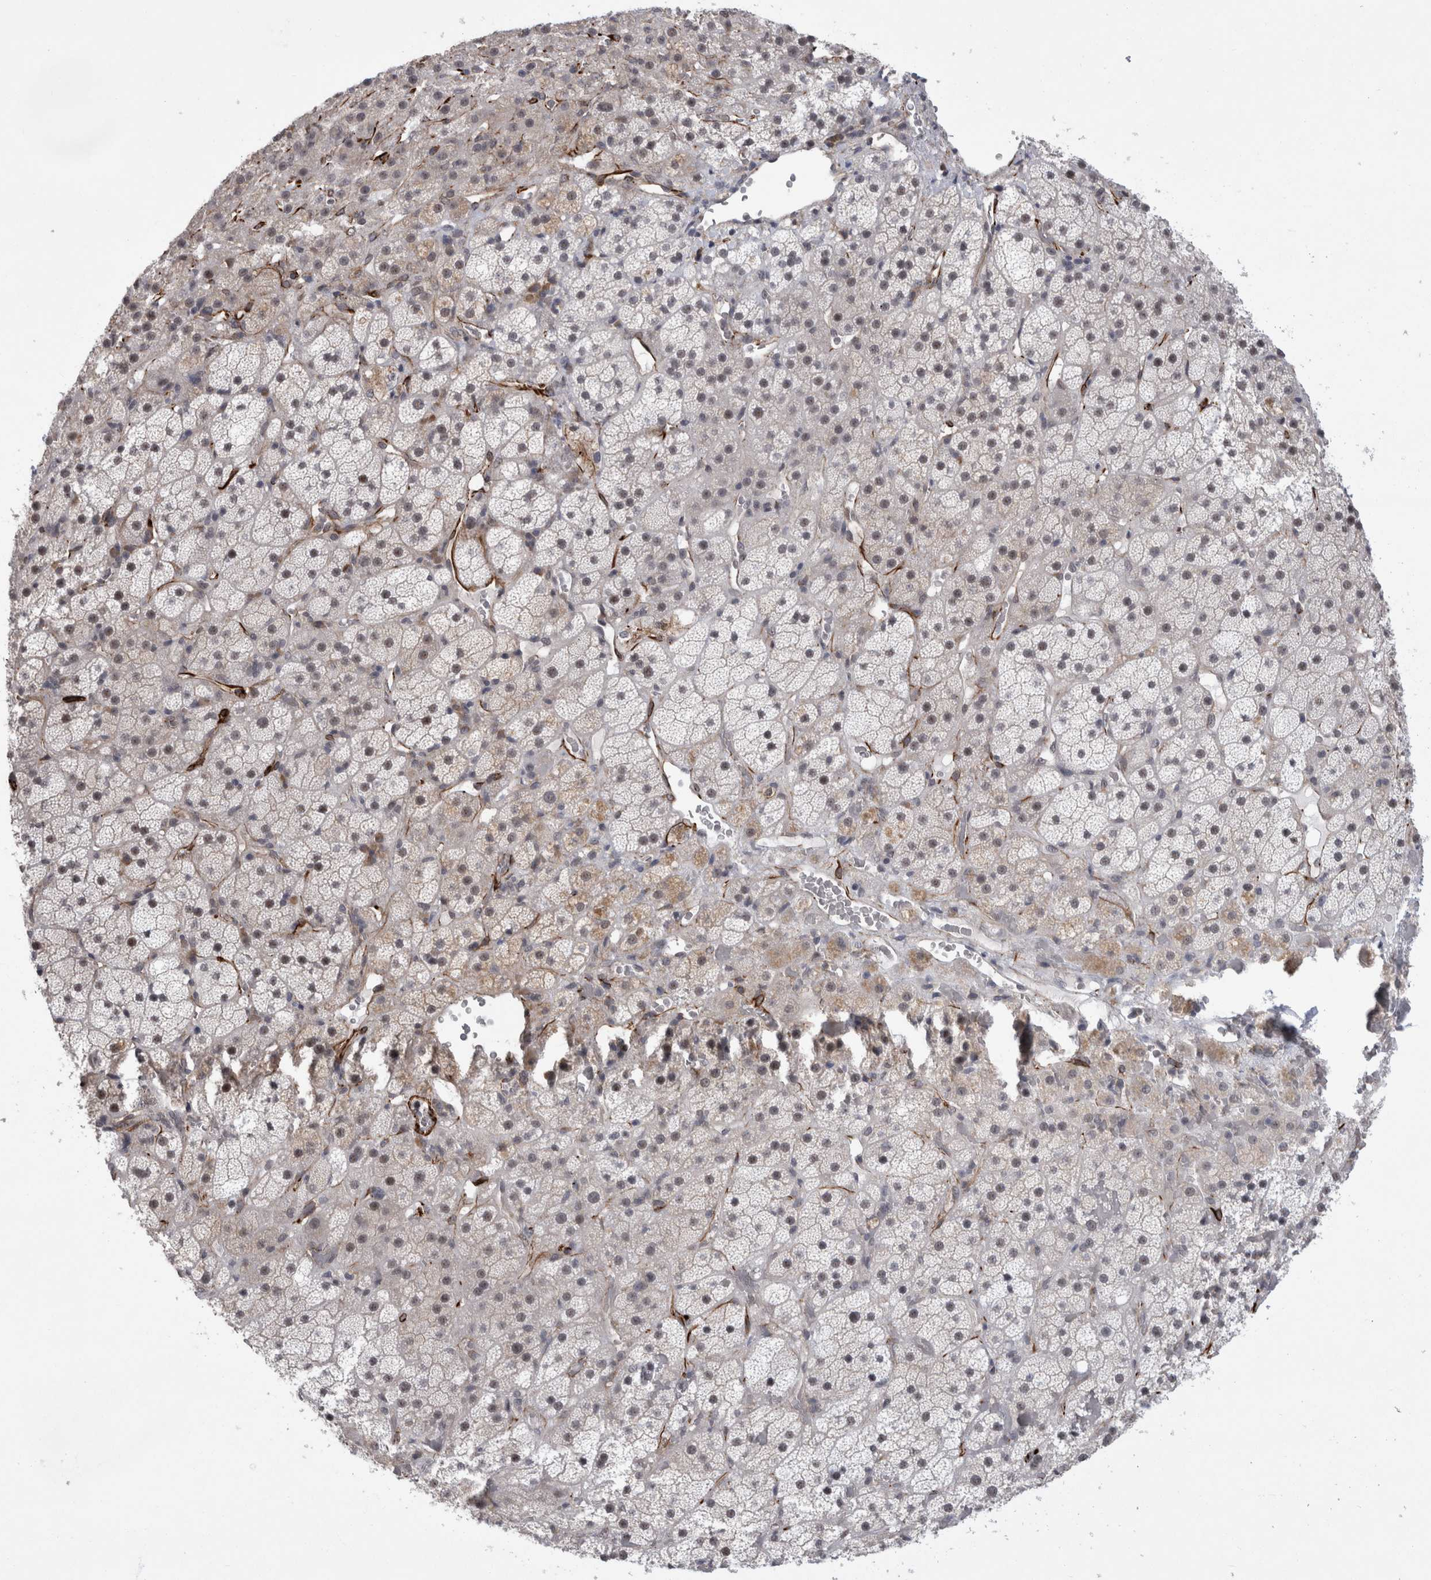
{"staining": {"intensity": "weak", "quantity": "<25%", "location": "cytoplasmic/membranous"}, "tissue": "adrenal gland", "cell_type": "Glandular cells", "image_type": "normal", "snomed": [{"axis": "morphology", "description": "Normal tissue, NOS"}, {"axis": "topography", "description": "Adrenal gland"}], "caption": "Immunohistochemistry (IHC) photomicrograph of normal adrenal gland stained for a protein (brown), which exhibits no staining in glandular cells.", "gene": "FAM83H", "patient": {"sex": "male", "age": 57}}